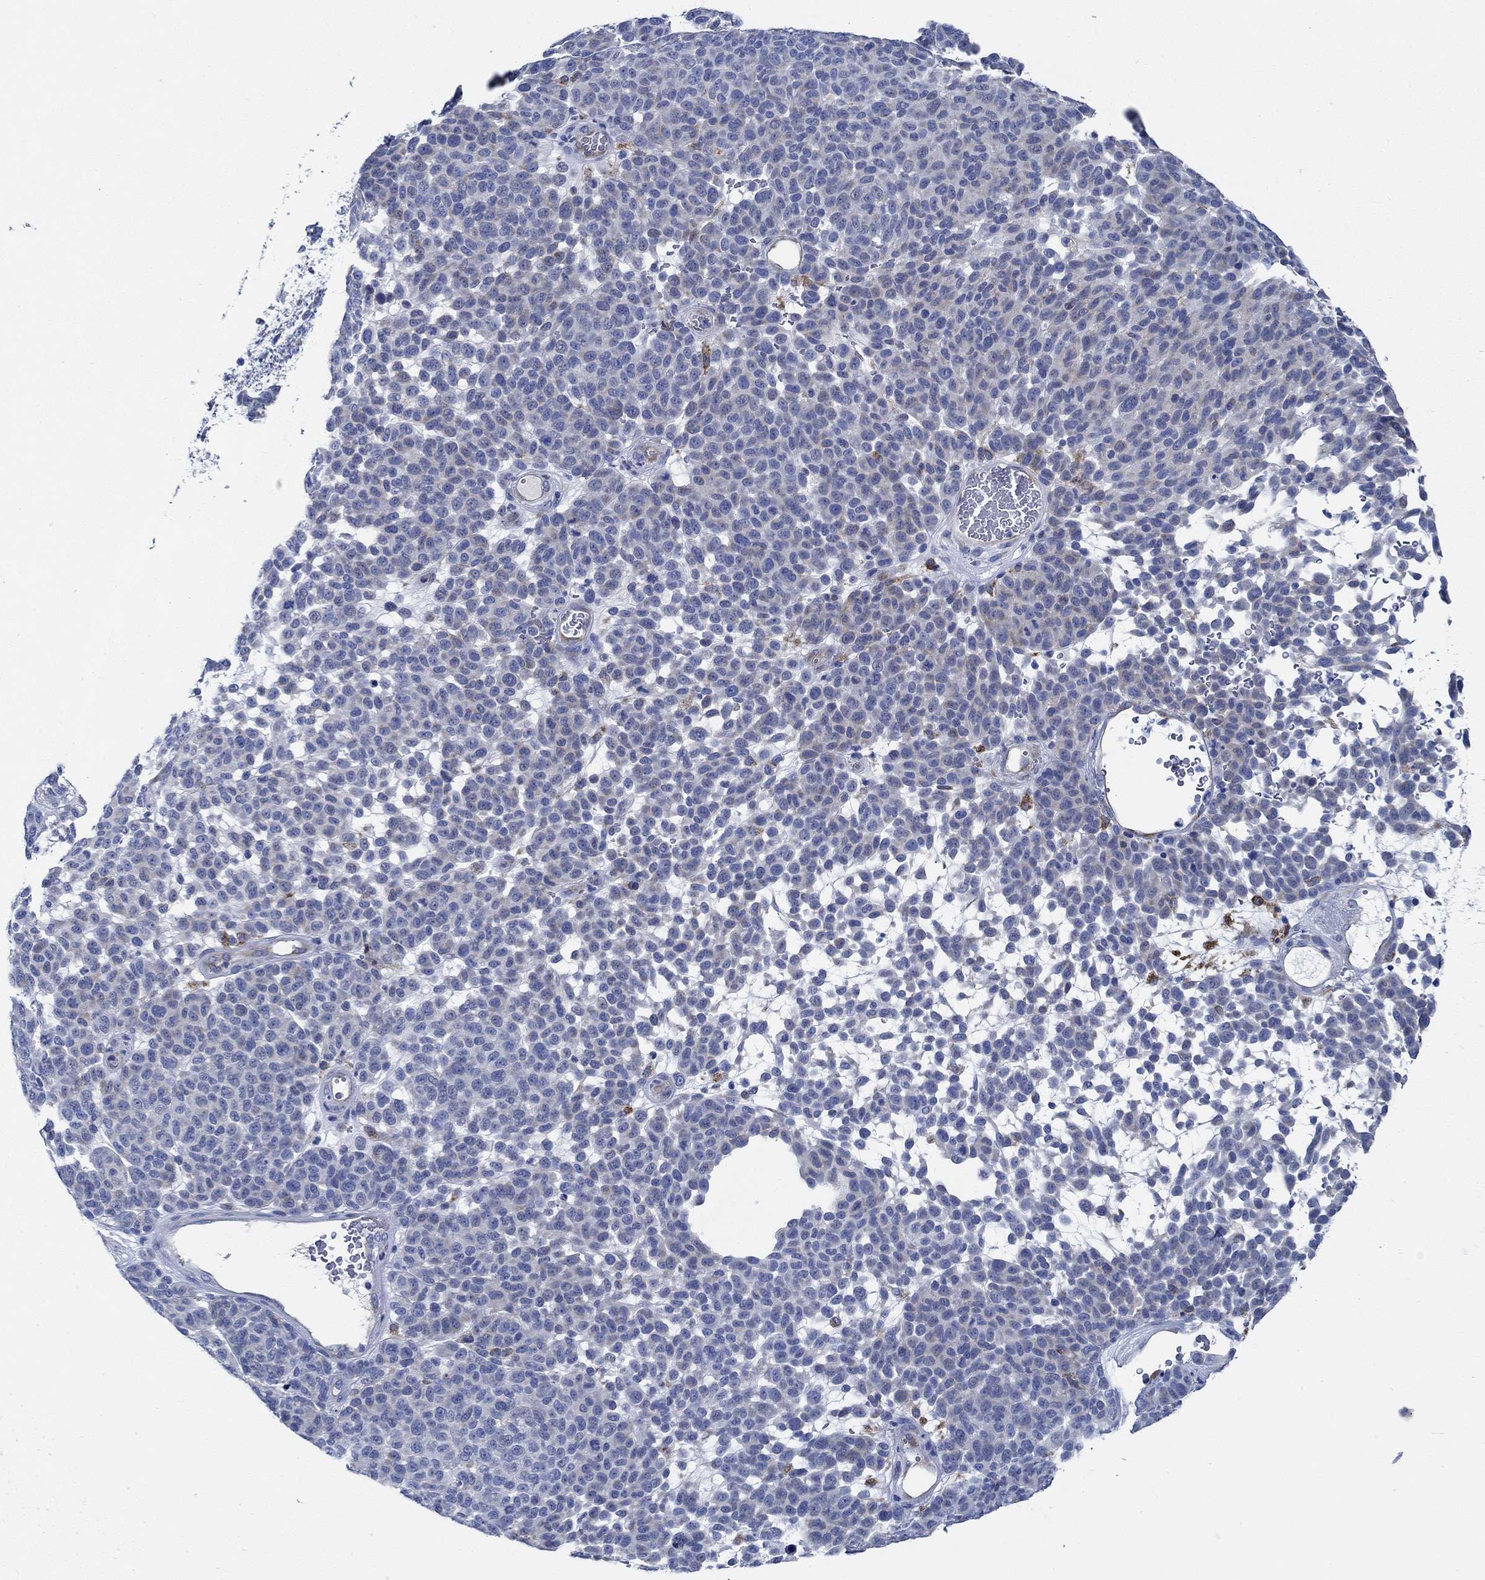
{"staining": {"intensity": "negative", "quantity": "none", "location": "none"}, "tissue": "melanoma", "cell_type": "Tumor cells", "image_type": "cancer", "snomed": [{"axis": "morphology", "description": "Malignant melanoma, NOS"}, {"axis": "topography", "description": "Skin"}], "caption": "DAB (3,3'-diaminobenzidine) immunohistochemical staining of malignant melanoma demonstrates no significant positivity in tumor cells. (DAB IHC, high magnification).", "gene": "HECW2", "patient": {"sex": "male", "age": 59}}